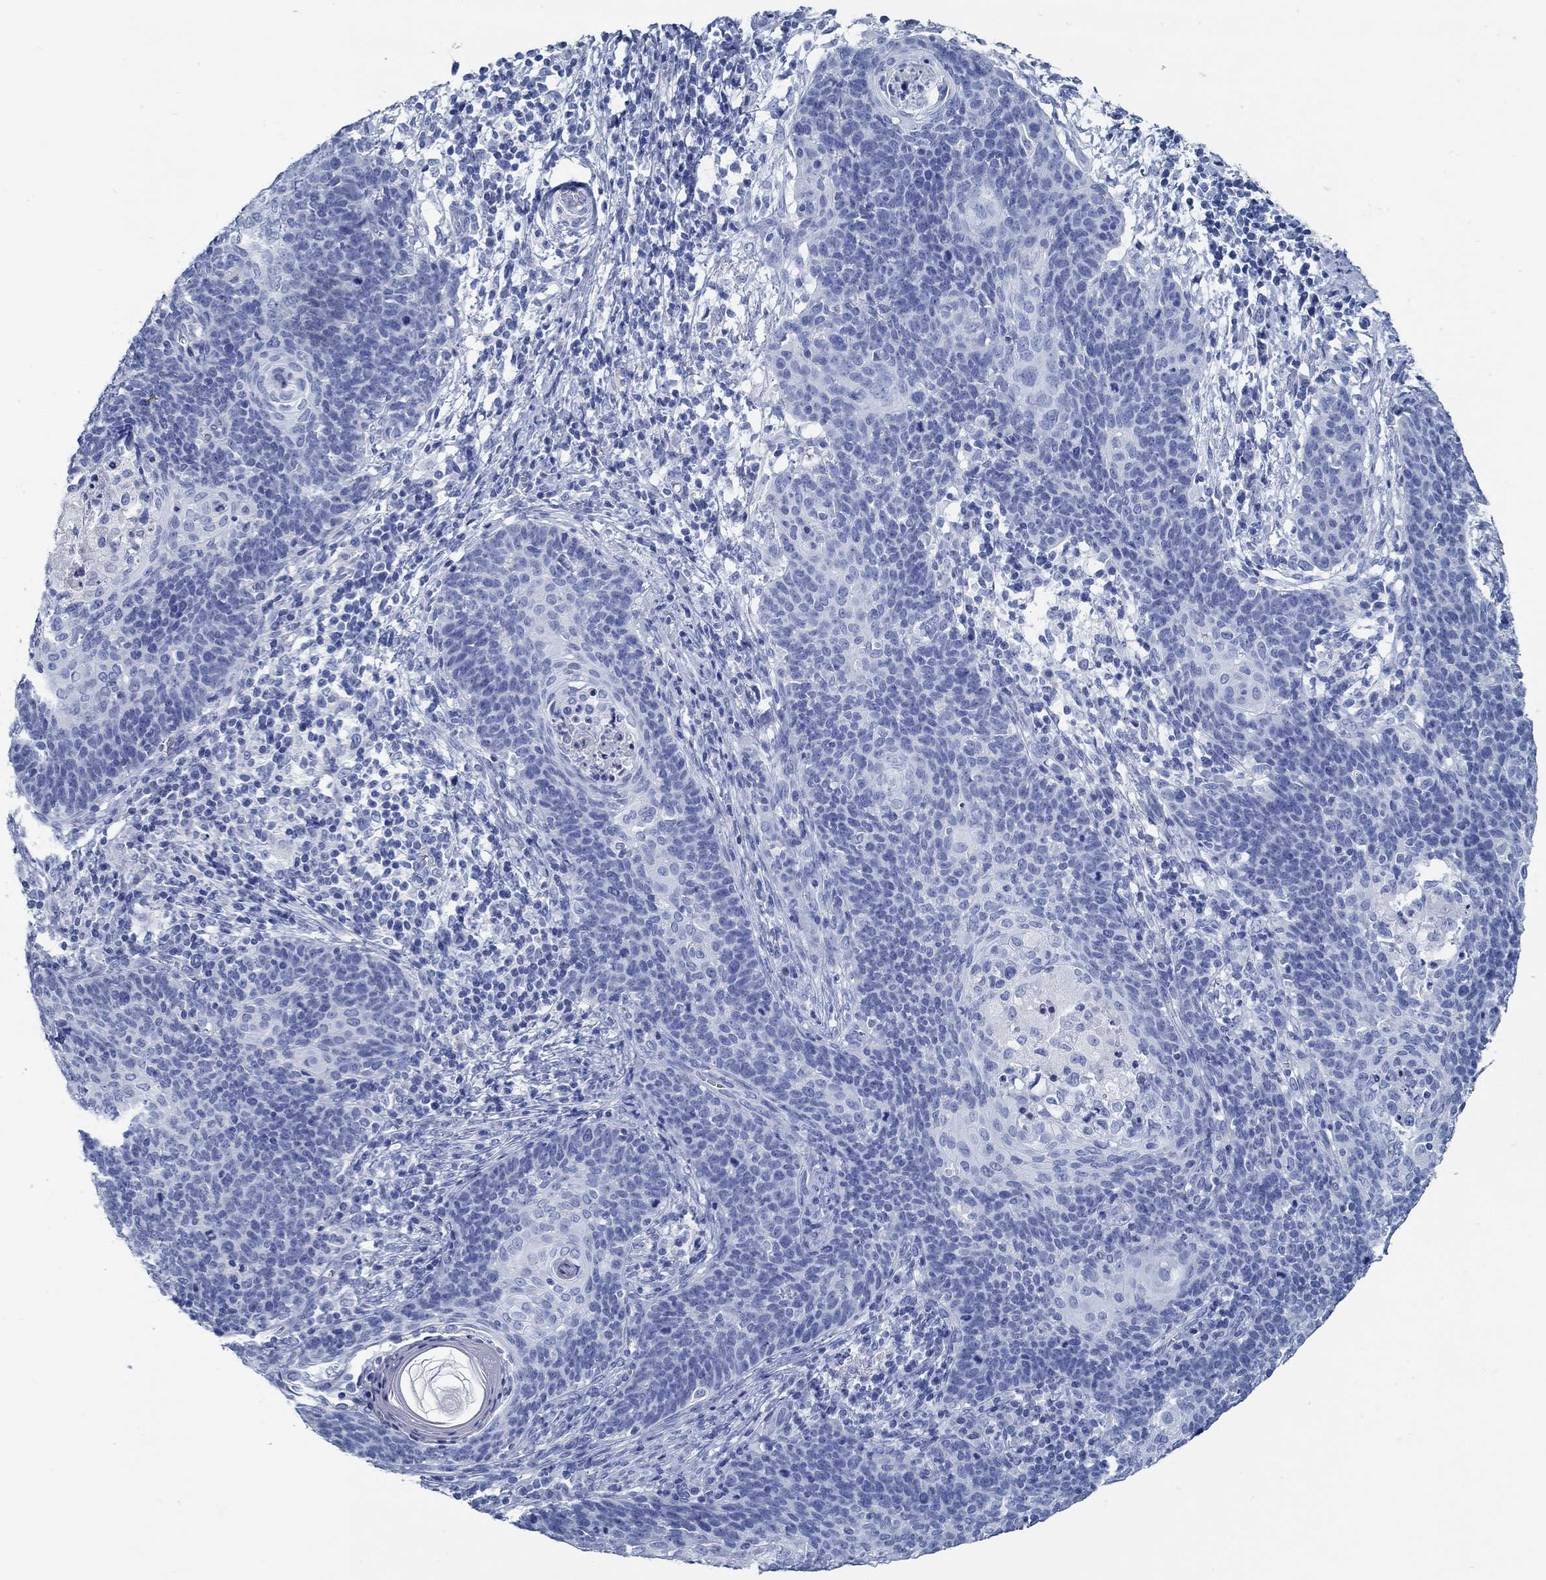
{"staining": {"intensity": "negative", "quantity": "none", "location": "none"}, "tissue": "cervical cancer", "cell_type": "Tumor cells", "image_type": "cancer", "snomed": [{"axis": "morphology", "description": "Squamous cell carcinoma, NOS"}, {"axis": "topography", "description": "Cervix"}], "caption": "There is no significant positivity in tumor cells of cervical cancer.", "gene": "SLC45A1", "patient": {"sex": "female", "age": 39}}